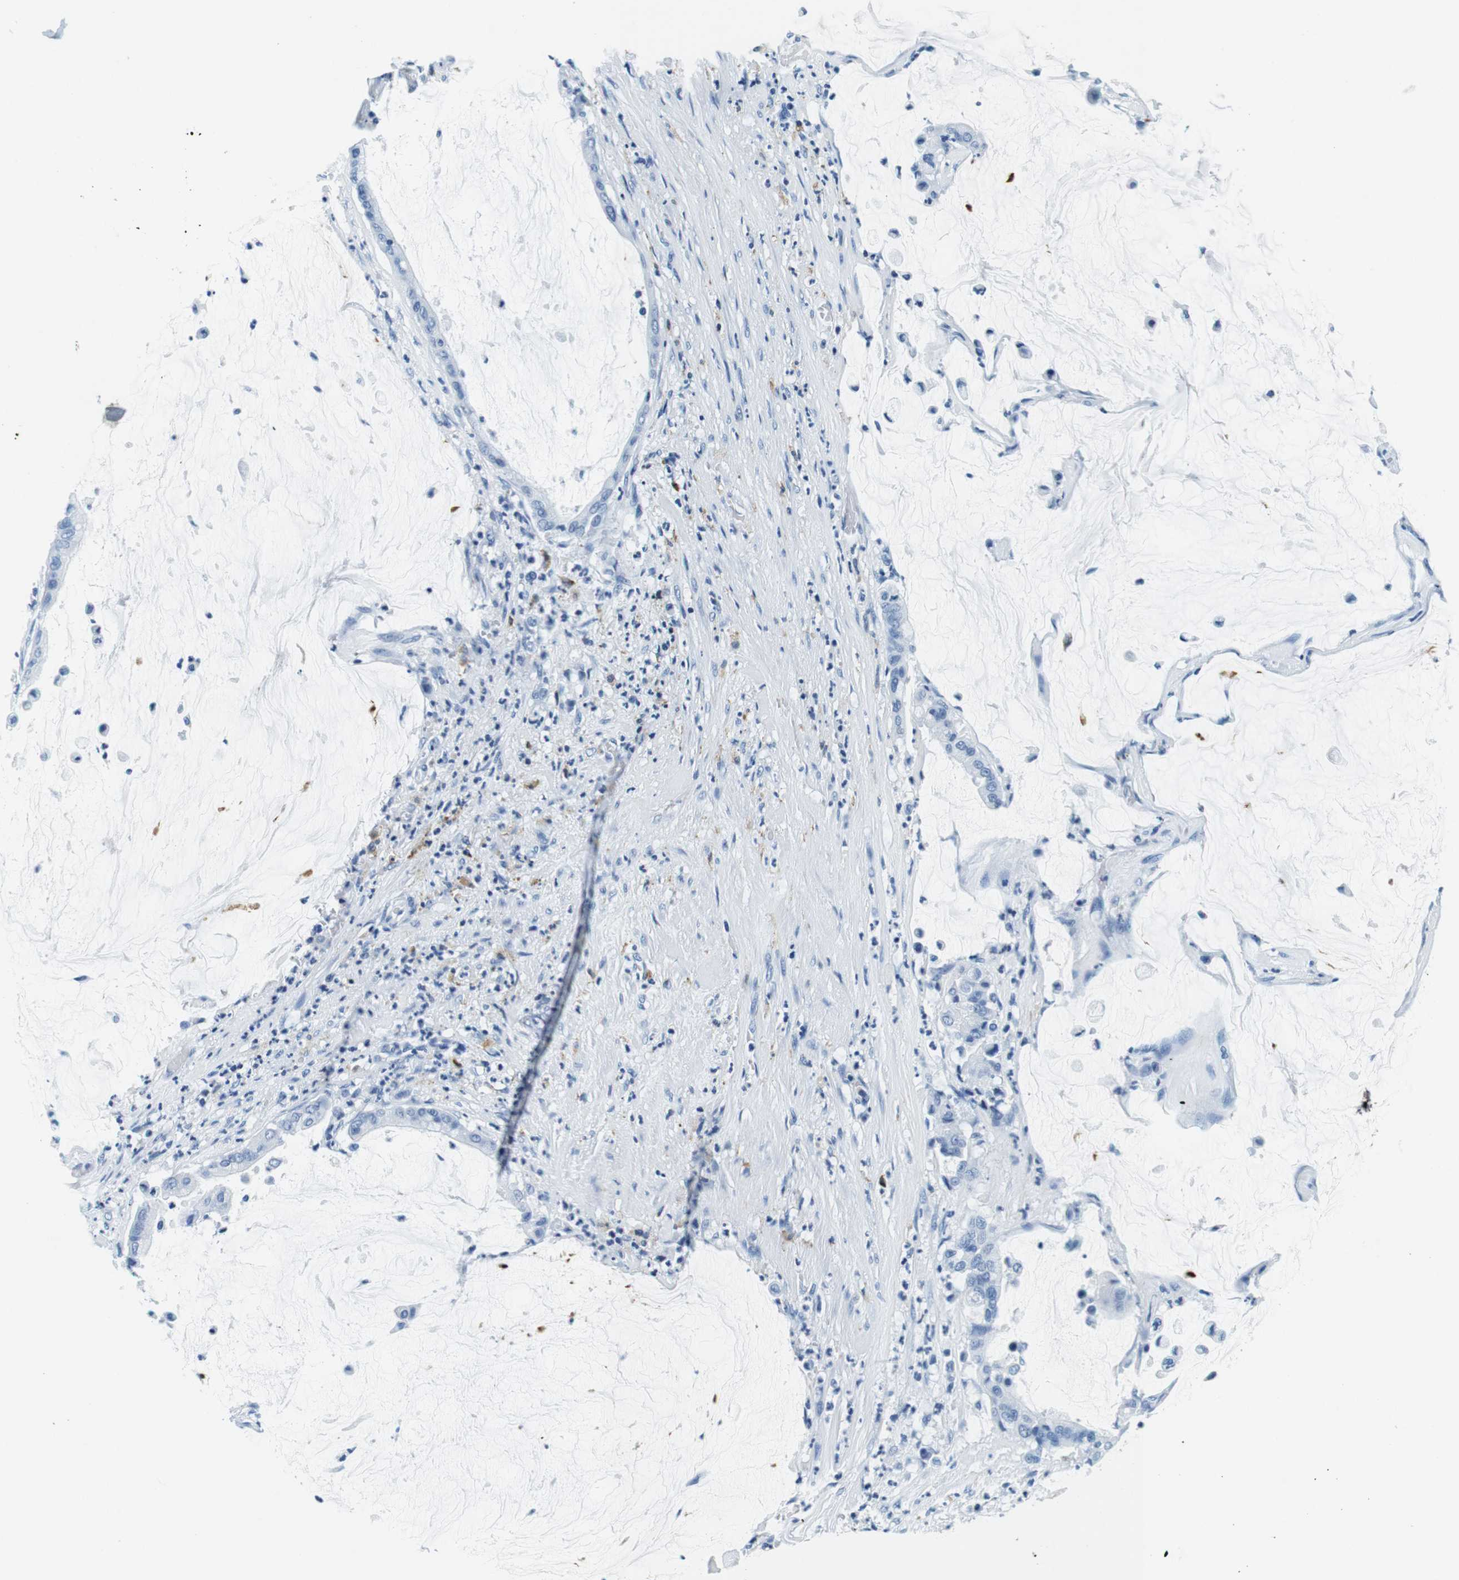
{"staining": {"intensity": "negative", "quantity": "none", "location": "none"}, "tissue": "pancreatic cancer", "cell_type": "Tumor cells", "image_type": "cancer", "snomed": [{"axis": "morphology", "description": "Adenocarcinoma, NOS"}, {"axis": "topography", "description": "Pancreas"}], "caption": "High power microscopy micrograph of an IHC photomicrograph of pancreatic cancer (adenocarcinoma), revealing no significant expression in tumor cells.", "gene": "HLA-DRB1", "patient": {"sex": "male", "age": 41}}